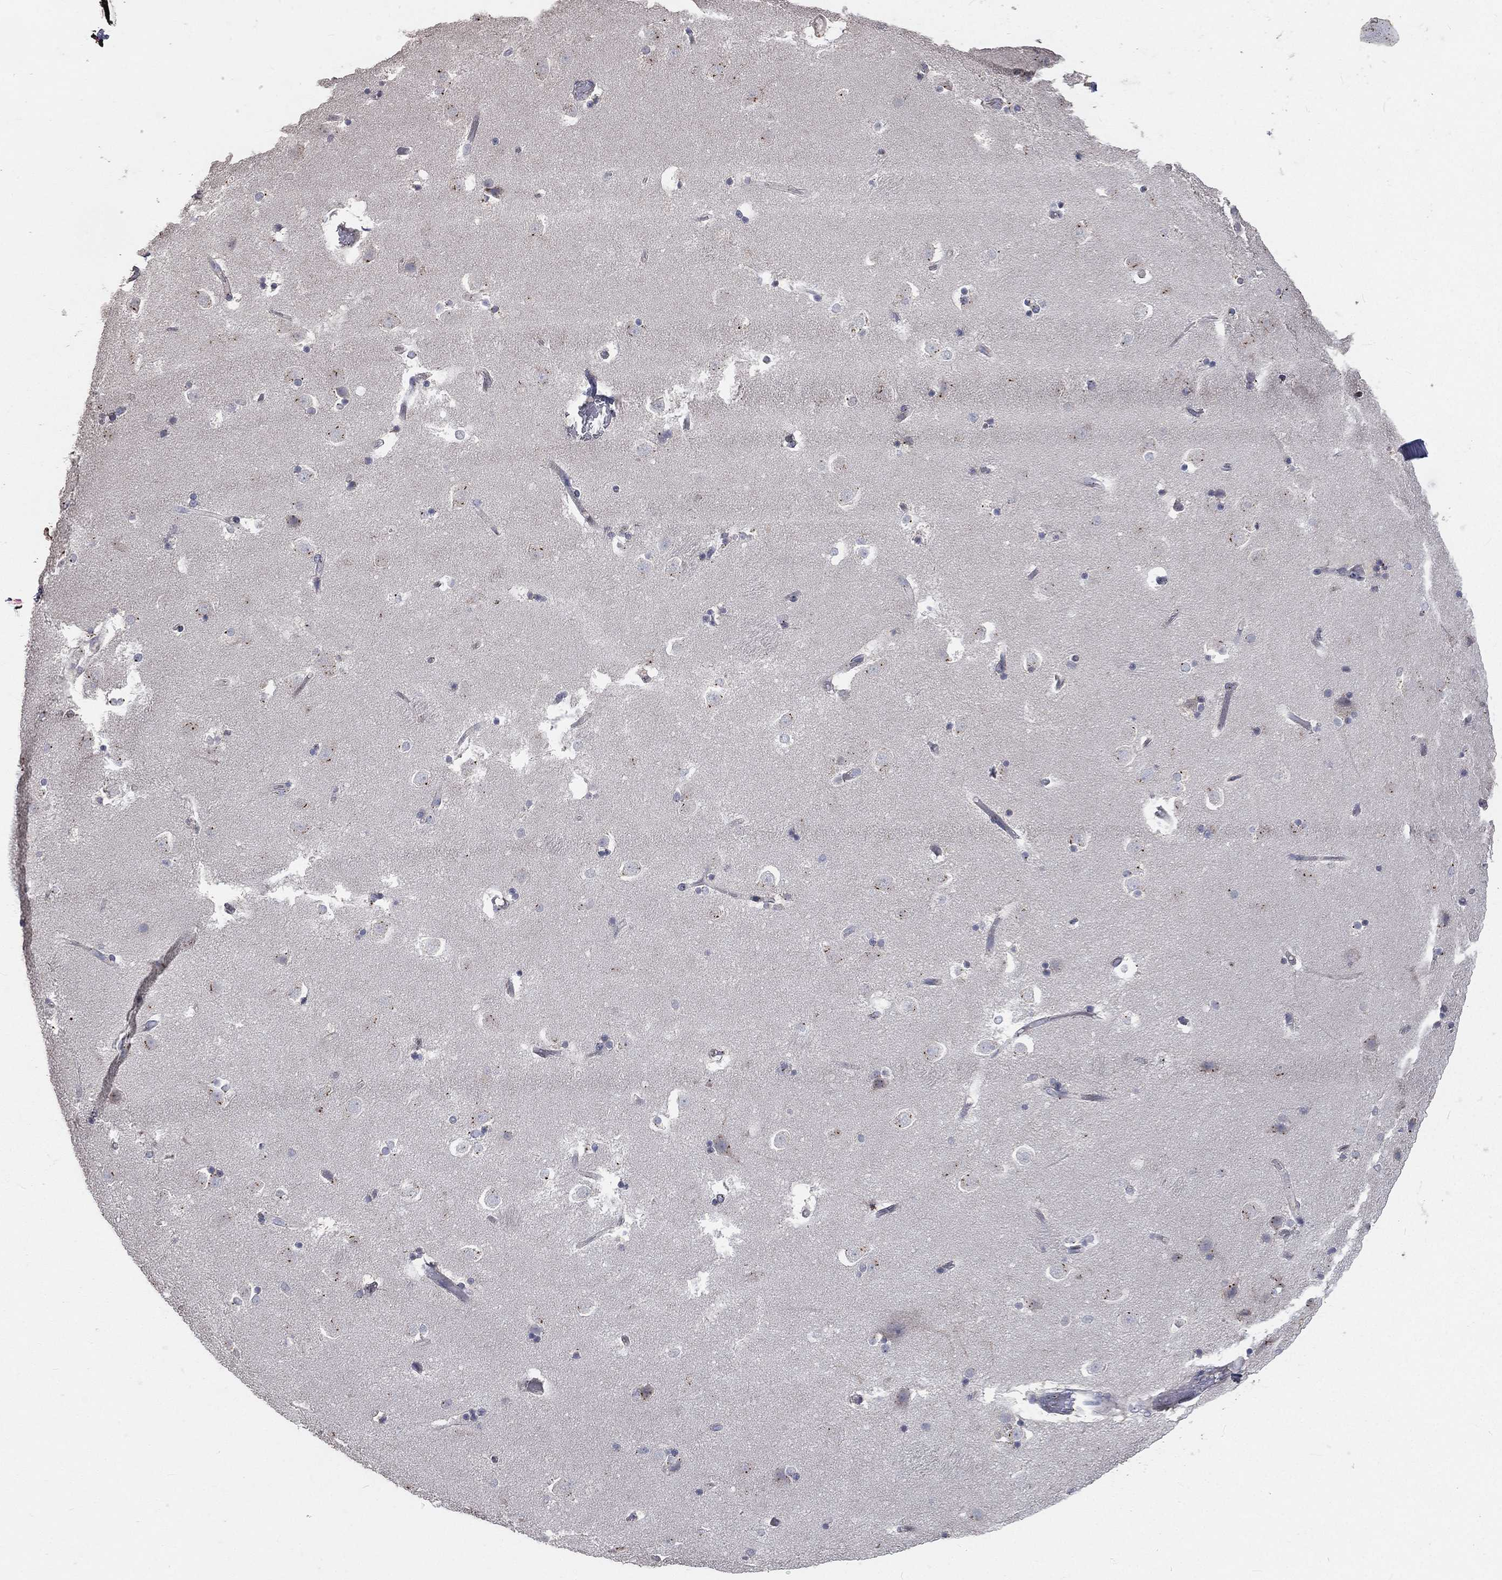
{"staining": {"intensity": "negative", "quantity": "none", "location": "none"}, "tissue": "caudate", "cell_type": "Glial cells", "image_type": "normal", "snomed": [{"axis": "morphology", "description": "Normal tissue, NOS"}, {"axis": "topography", "description": "Lateral ventricle wall"}], "caption": "The photomicrograph displays no significant expression in glial cells of caudate. The staining is performed using DAB (3,3'-diaminobenzidine) brown chromogen with nuclei counter-stained in using hematoxylin.", "gene": "CROCC", "patient": {"sex": "male", "age": 51}}